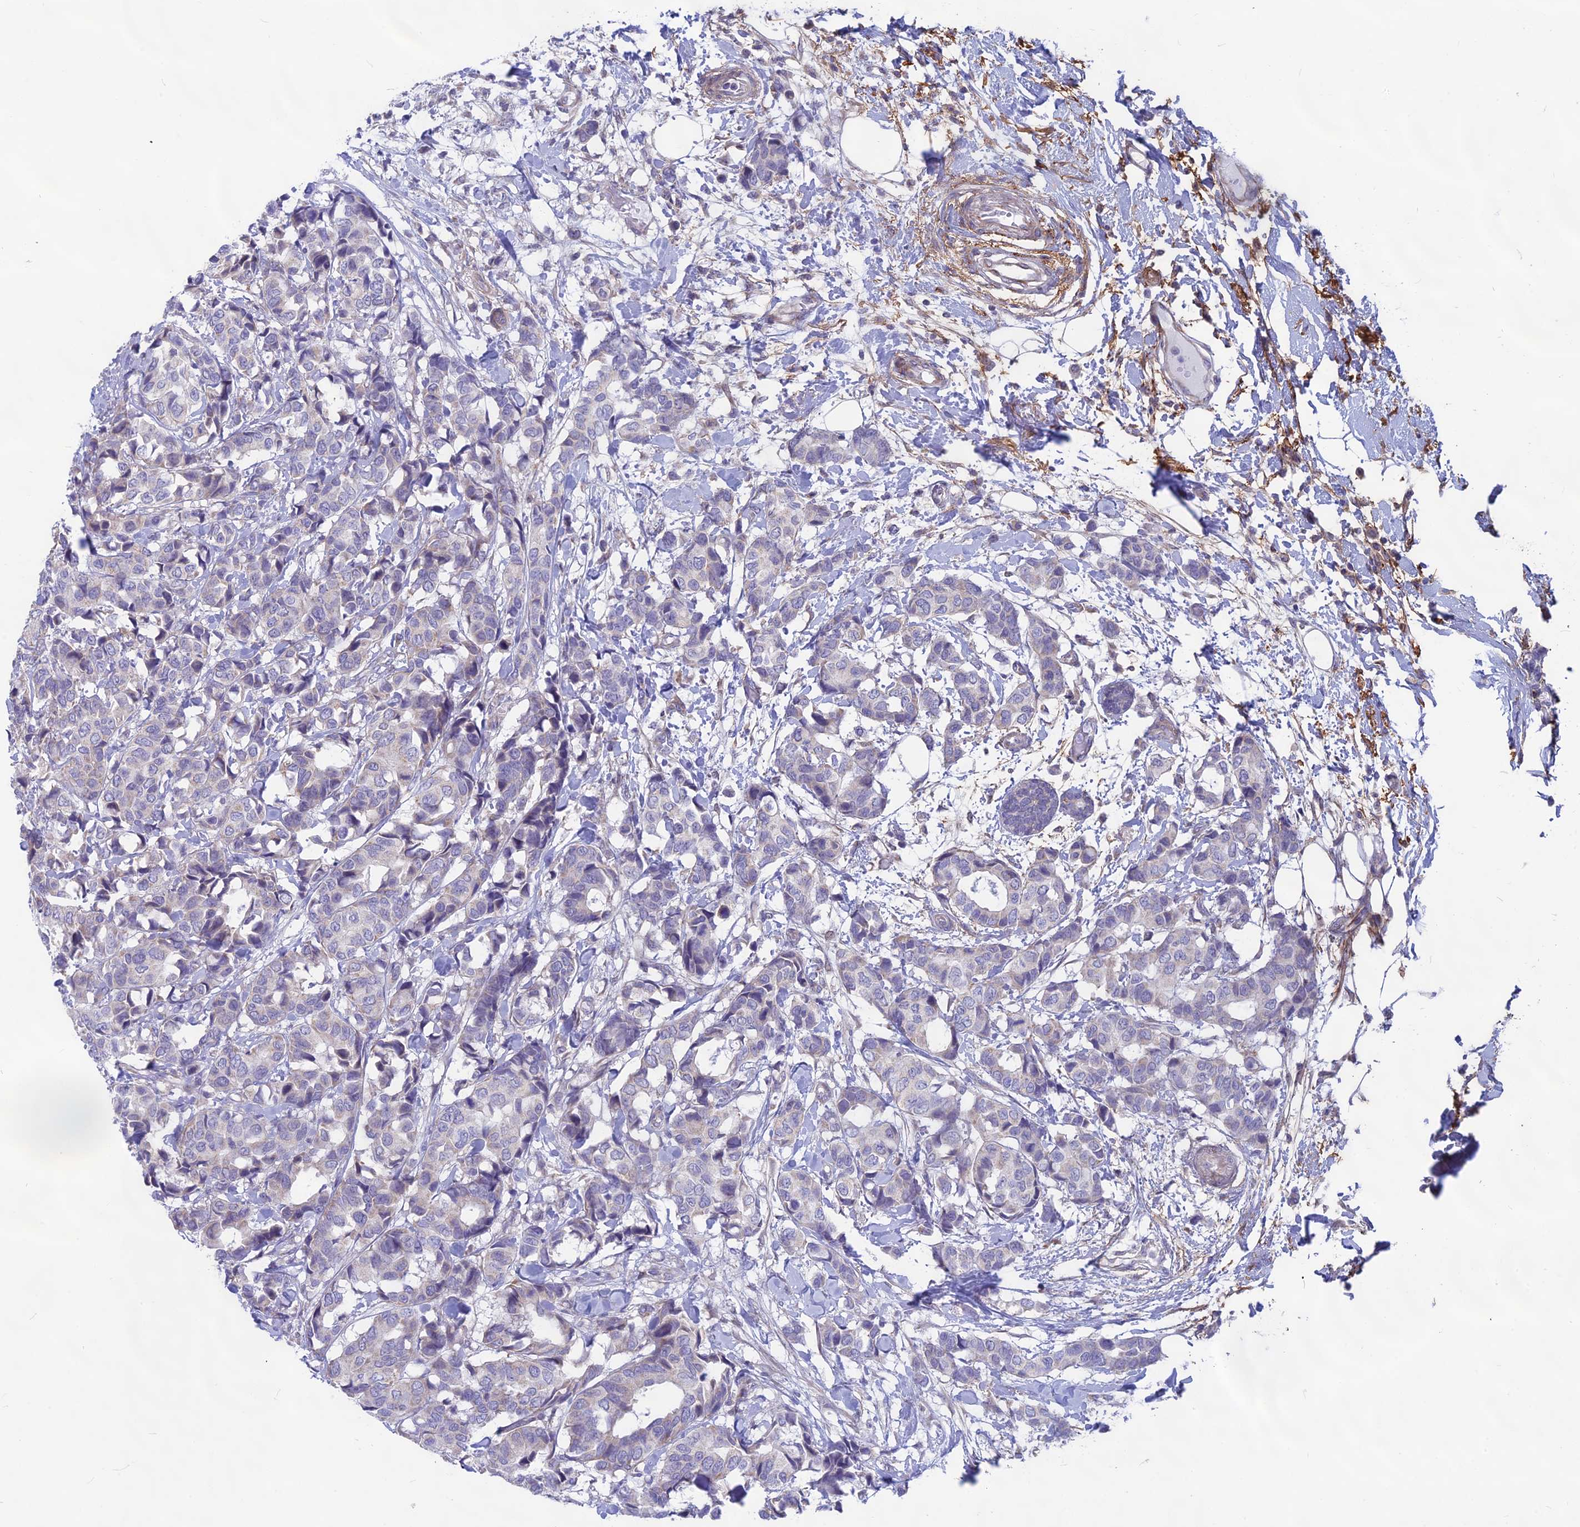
{"staining": {"intensity": "negative", "quantity": "none", "location": "none"}, "tissue": "breast cancer", "cell_type": "Tumor cells", "image_type": "cancer", "snomed": [{"axis": "morphology", "description": "Normal tissue, NOS"}, {"axis": "morphology", "description": "Duct carcinoma"}, {"axis": "topography", "description": "Breast"}], "caption": "This is an immunohistochemistry (IHC) image of human breast cancer. There is no expression in tumor cells.", "gene": "PLAC9", "patient": {"sex": "female", "age": 87}}